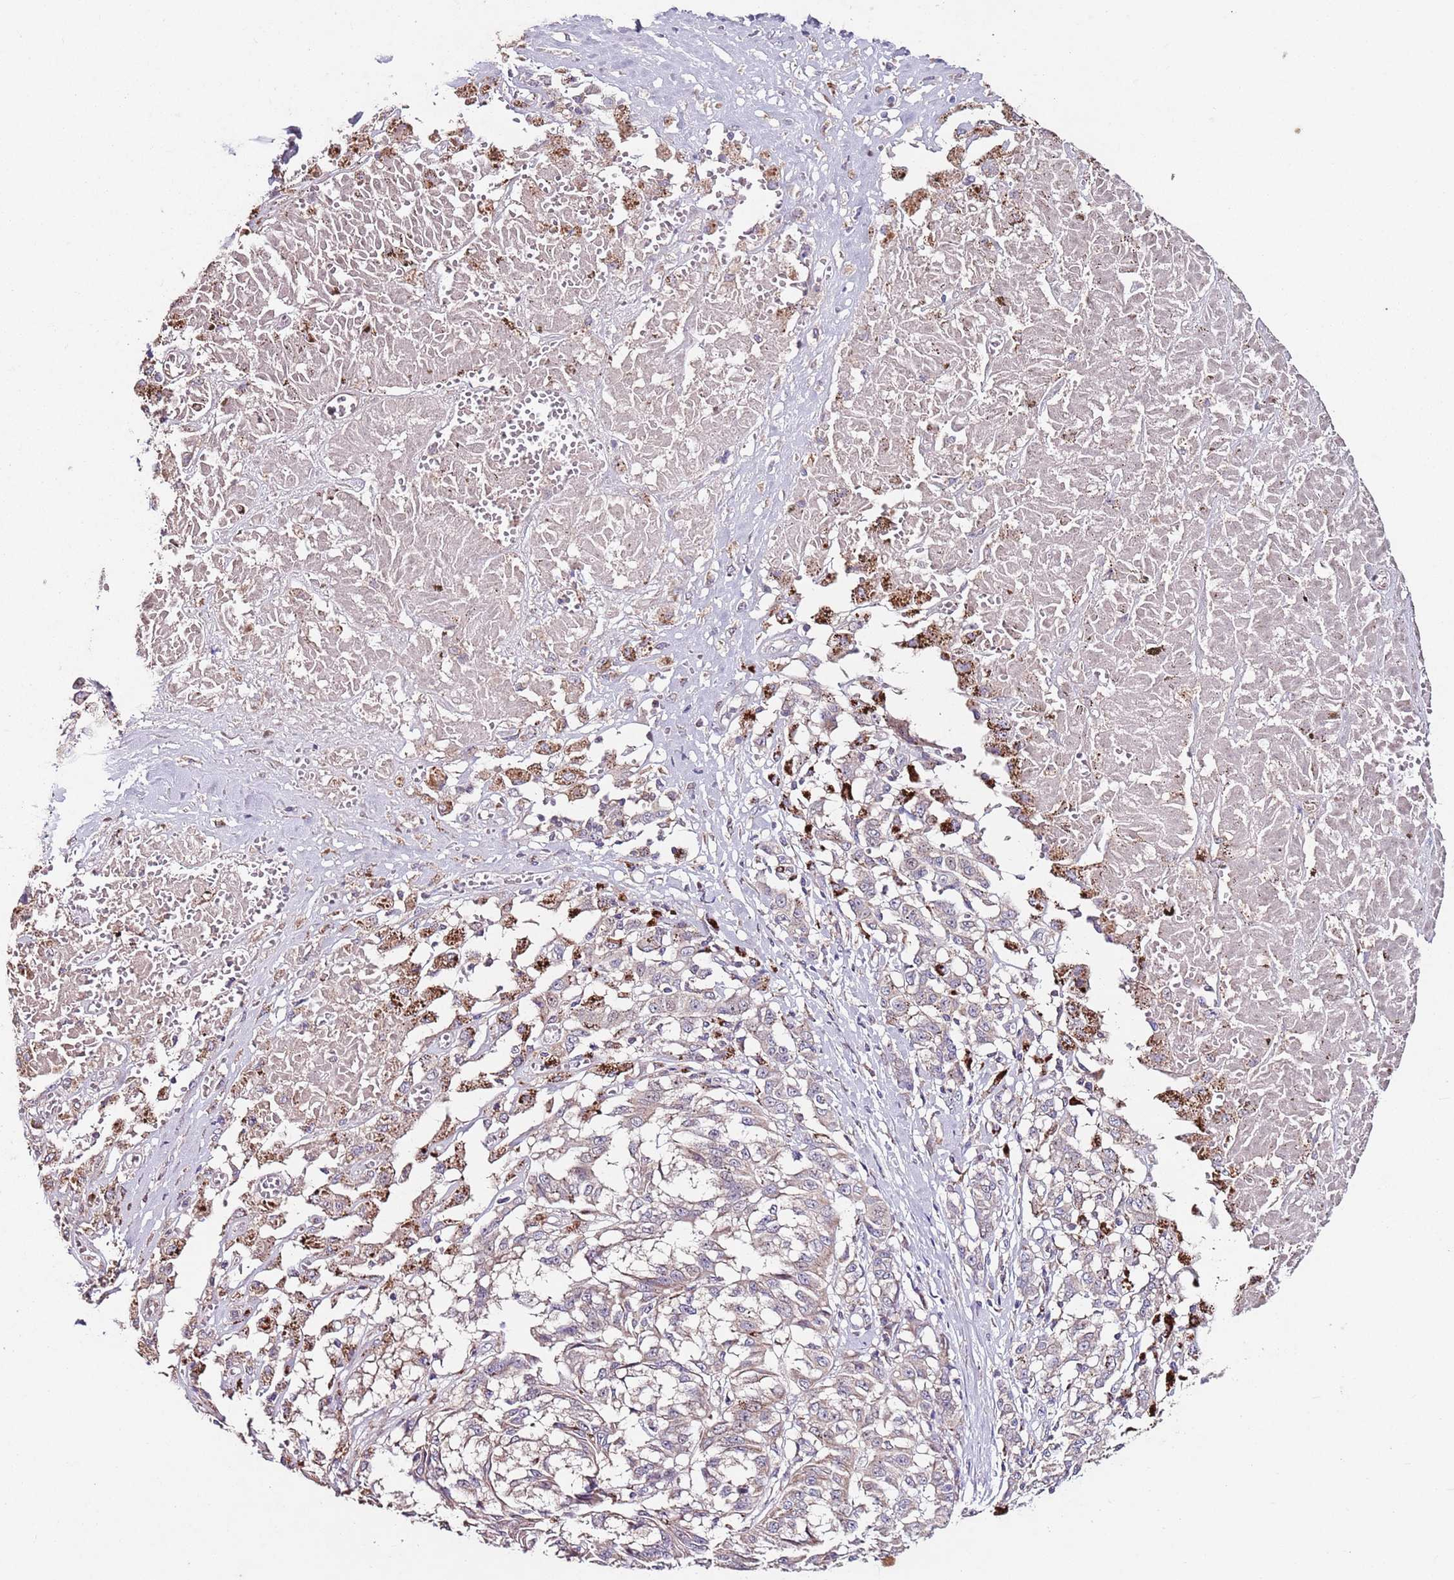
{"staining": {"intensity": "negative", "quantity": "none", "location": "none"}, "tissue": "melanoma", "cell_type": "Tumor cells", "image_type": "cancer", "snomed": [{"axis": "morphology", "description": "Malignant melanoma, NOS"}, {"axis": "topography", "description": "Skin"}], "caption": "Human malignant melanoma stained for a protein using immunohistochemistry reveals no staining in tumor cells.", "gene": "NRDE2", "patient": {"sex": "female", "age": 72}}